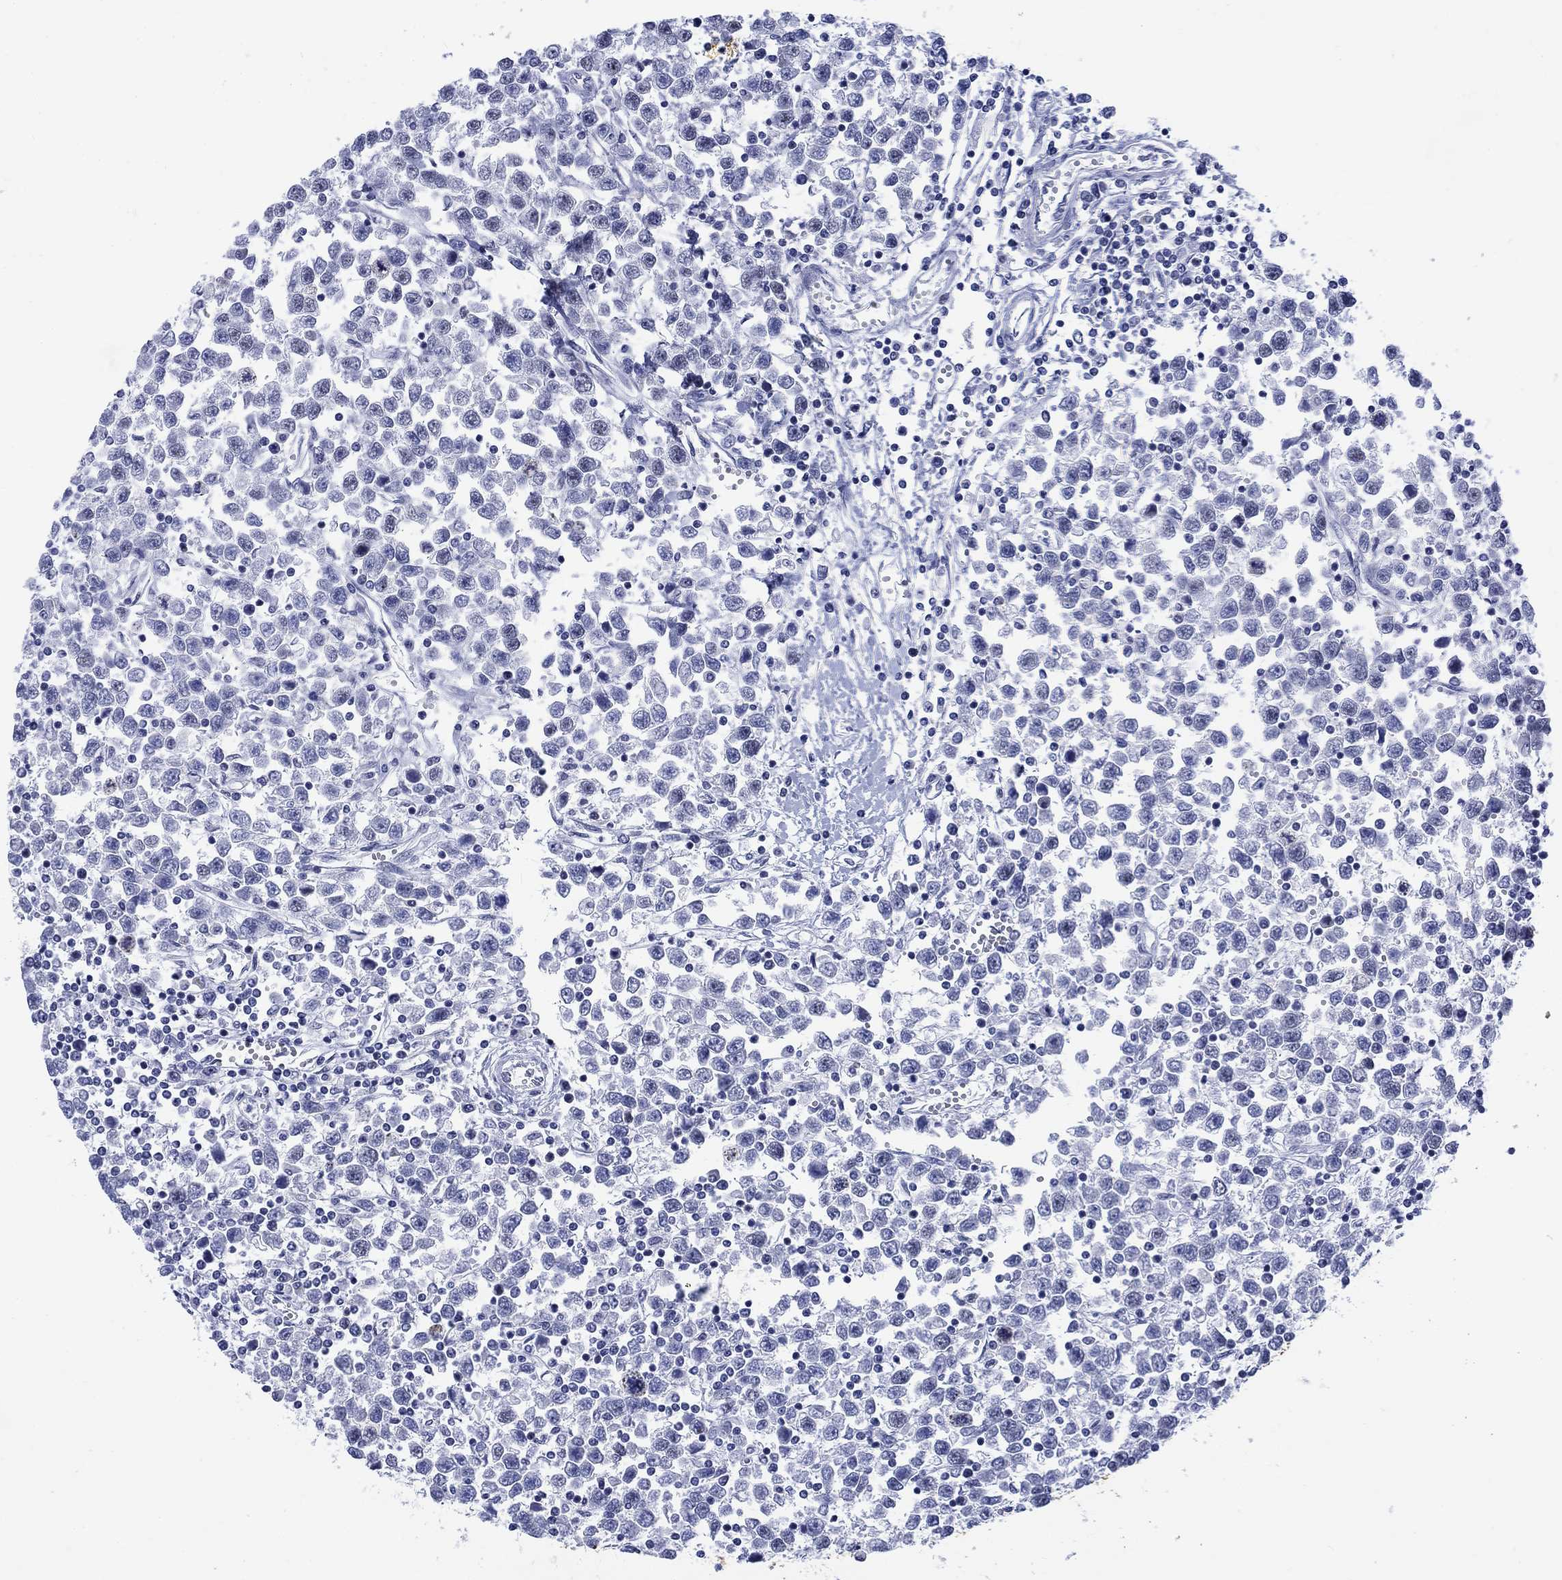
{"staining": {"intensity": "negative", "quantity": "none", "location": "none"}, "tissue": "testis cancer", "cell_type": "Tumor cells", "image_type": "cancer", "snomed": [{"axis": "morphology", "description": "Seminoma, NOS"}, {"axis": "topography", "description": "Testis"}], "caption": "Tumor cells are negative for protein expression in human seminoma (testis).", "gene": "KRT76", "patient": {"sex": "male", "age": 34}}